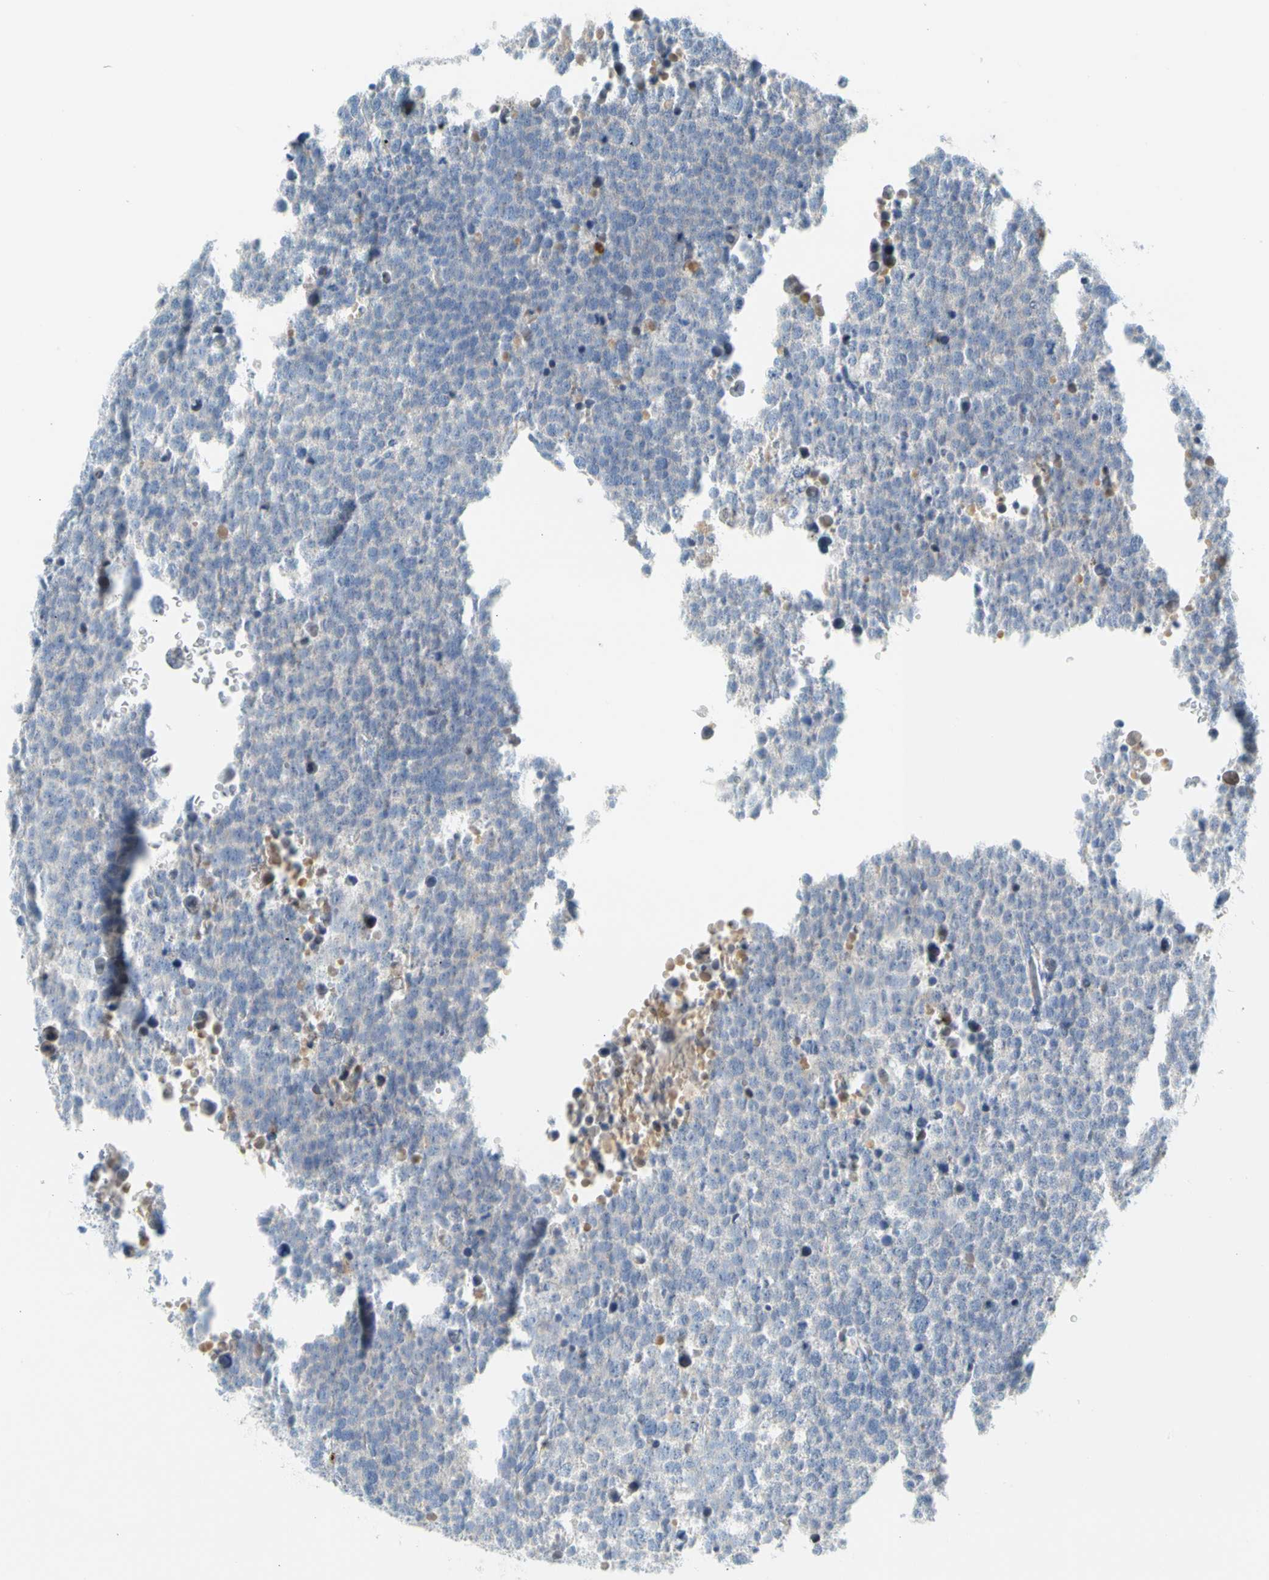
{"staining": {"intensity": "negative", "quantity": "none", "location": "none"}, "tissue": "testis cancer", "cell_type": "Tumor cells", "image_type": "cancer", "snomed": [{"axis": "morphology", "description": "Seminoma, NOS"}, {"axis": "topography", "description": "Testis"}], "caption": "Immunohistochemistry photomicrograph of human testis cancer stained for a protein (brown), which displays no expression in tumor cells.", "gene": "PPBP", "patient": {"sex": "male", "age": 71}}